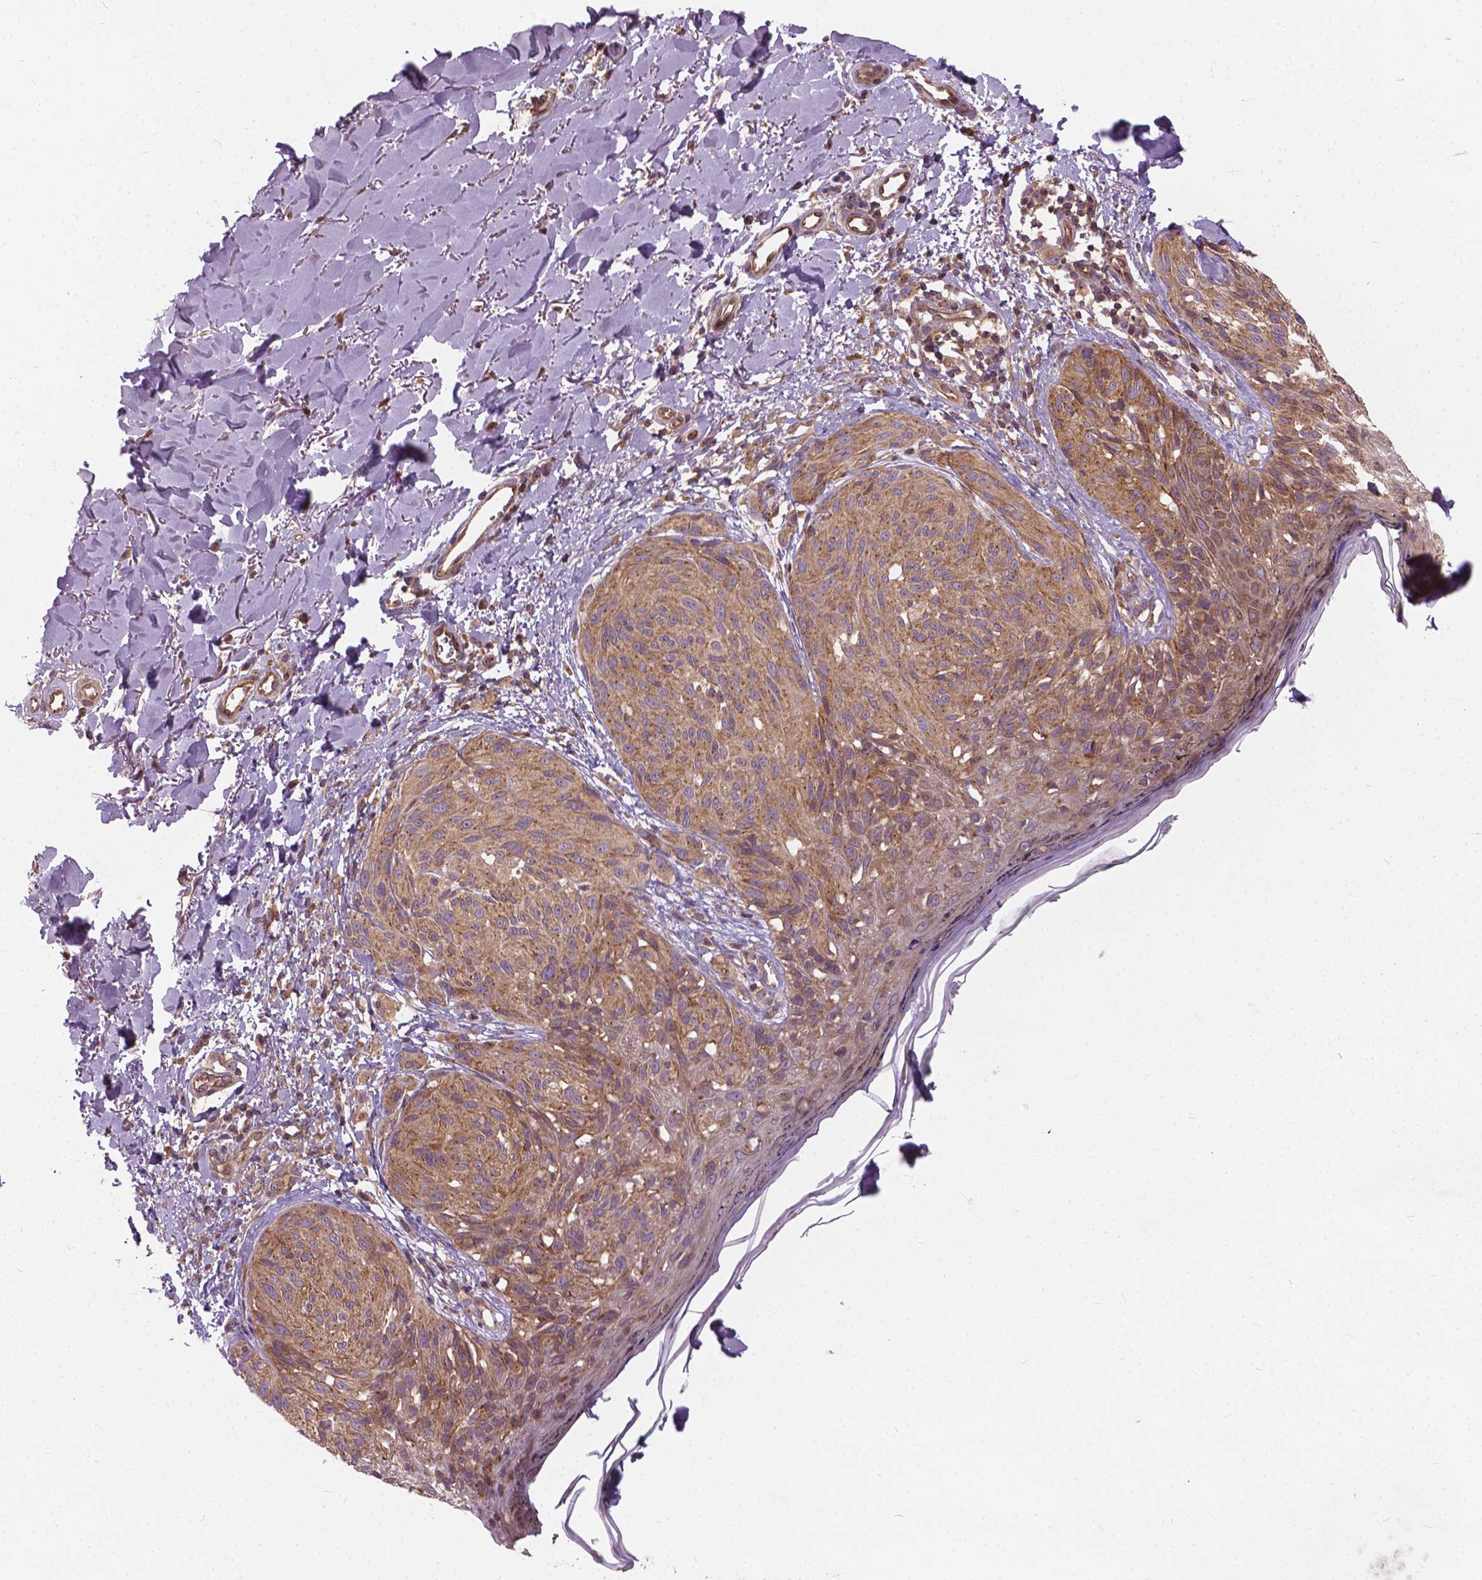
{"staining": {"intensity": "moderate", "quantity": ">75%", "location": "cytoplasmic/membranous"}, "tissue": "melanoma", "cell_type": "Tumor cells", "image_type": "cancer", "snomed": [{"axis": "morphology", "description": "Malignant melanoma, NOS"}, {"axis": "topography", "description": "Skin"}], "caption": "DAB (3,3'-diaminobenzidine) immunohistochemical staining of melanoma reveals moderate cytoplasmic/membranous protein positivity in approximately >75% of tumor cells. Using DAB (3,3'-diaminobenzidine) (brown) and hematoxylin (blue) stains, captured at high magnification using brightfield microscopy.", "gene": "MZT1", "patient": {"sex": "female", "age": 87}}